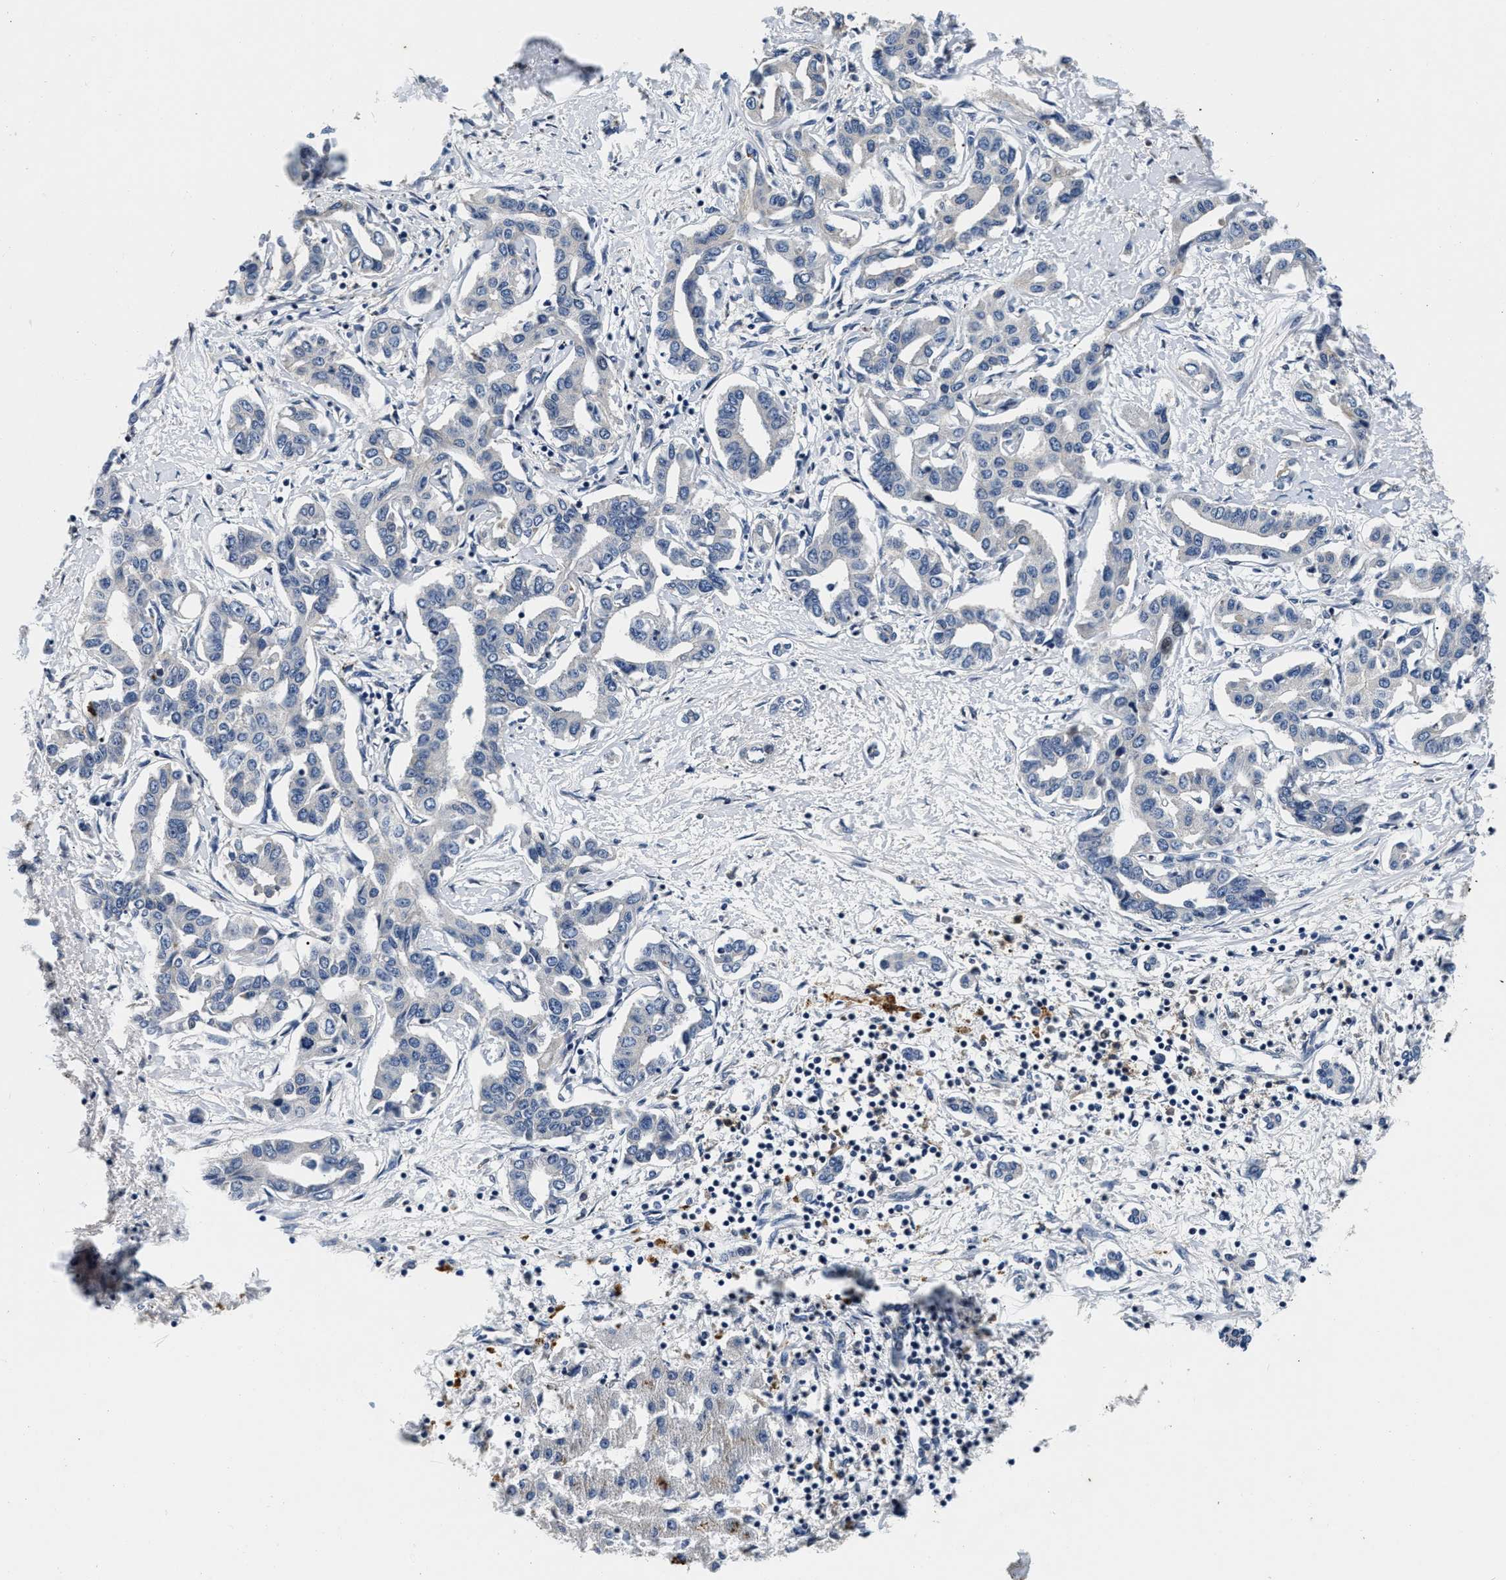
{"staining": {"intensity": "negative", "quantity": "none", "location": "none"}, "tissue": "liver cancer", "cell_type": "Tumor cells", "image_type": "cancer", "snomed": [{"axis": "morphology", "description": "Cholangiocarcinoma"}, {"axis": "topography", "description": "Liver"}], "caption": "Liver cancer stained for a protein using immunohistochemistry demonstrates no expression tumor cells.", "gene": "ABCG8", "patient": {"sex": "male", "age": 59}}